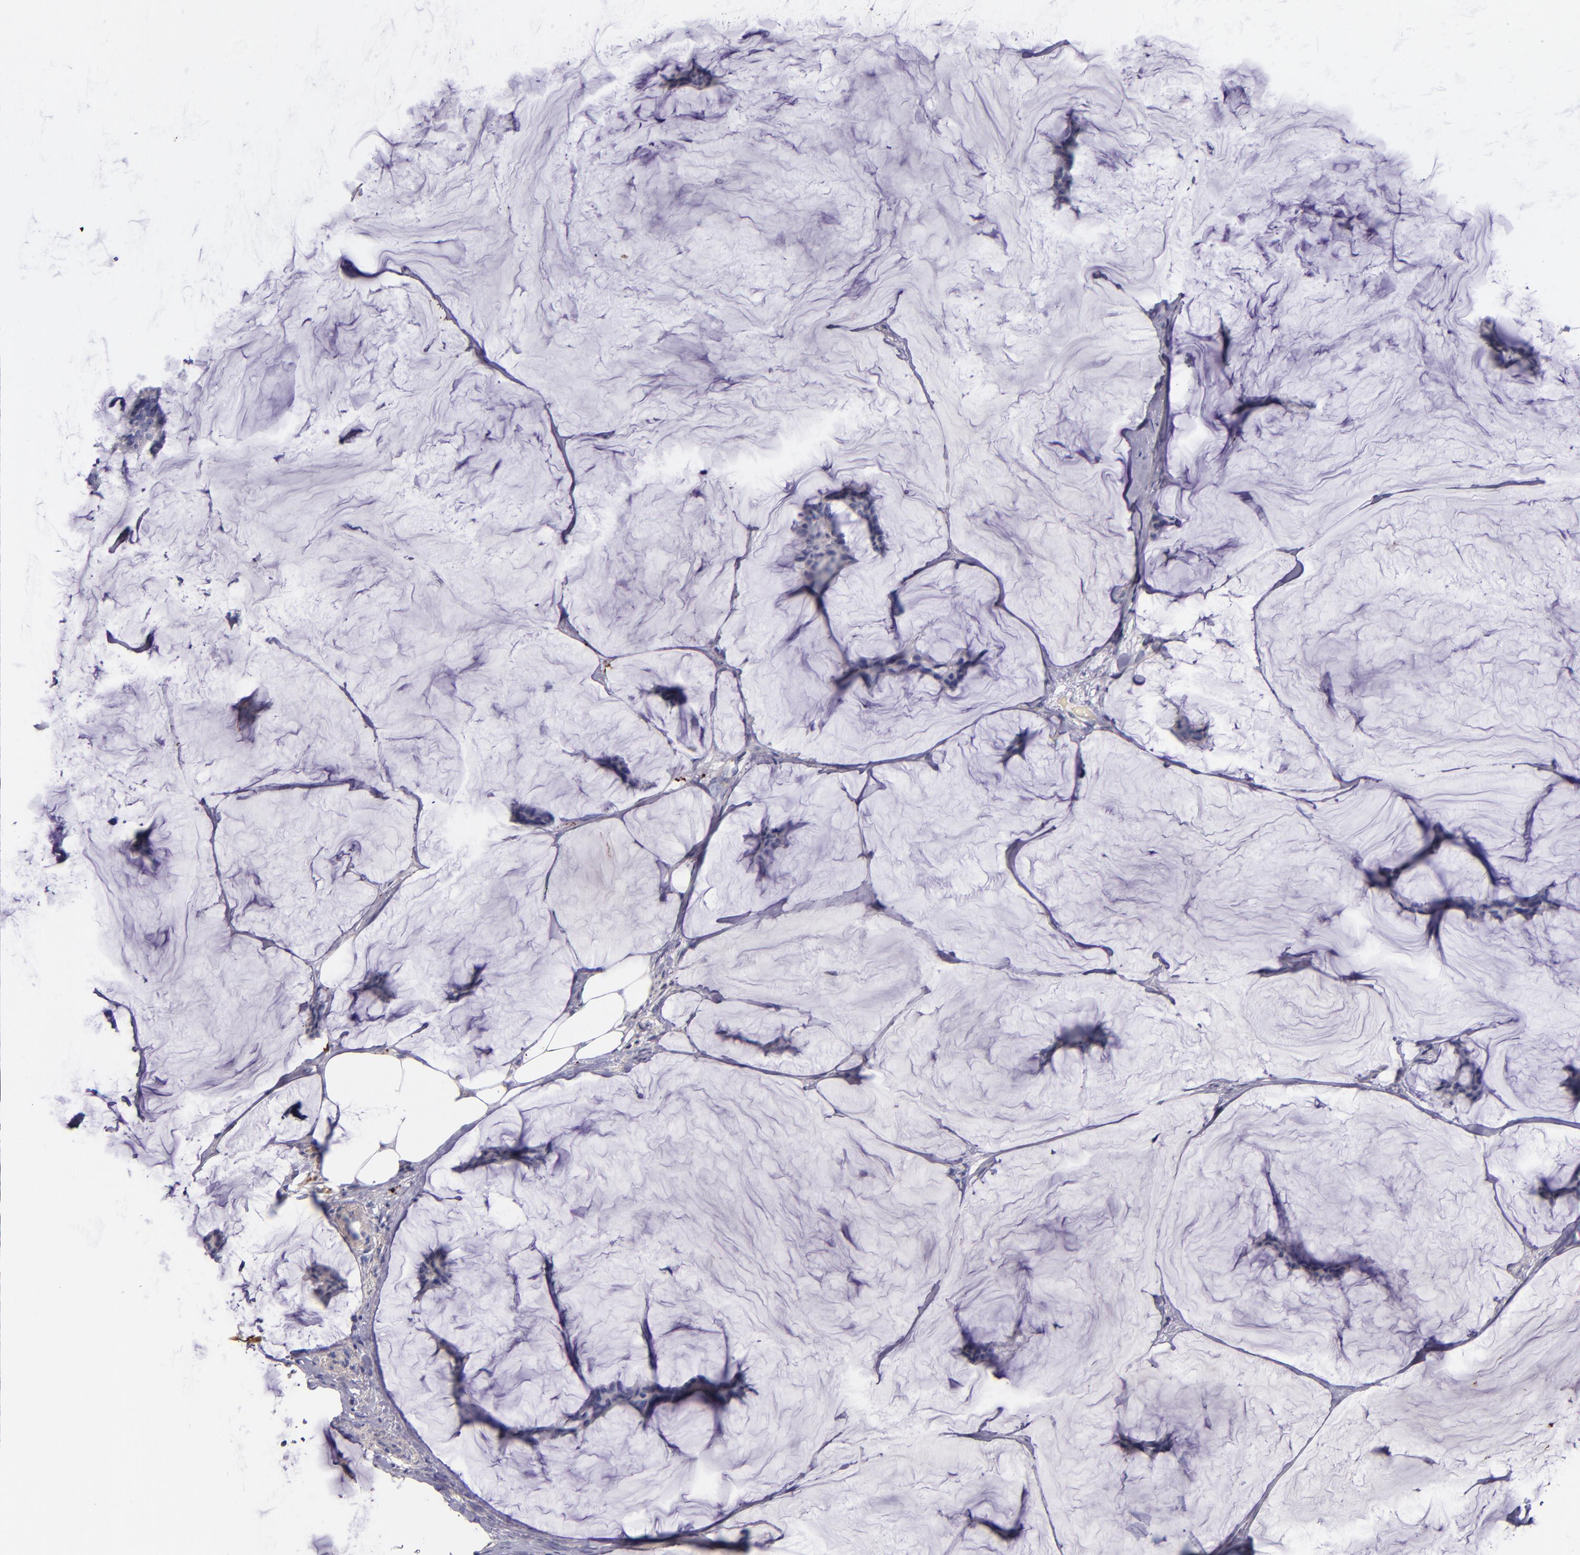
{"staining": {"intensity": "negative", "quantity": "none", "location": "none"}, "tissue": "breast cancer", "cell_type": "Tumor cells", "image_type": "cancer", "snomed": [{"axis": "morphology", "description": "Duct carcinoma"}, {"axis": "topography", "description": "Breast"}], "caption": "Tumor cells show no significant protein staining in breast cancer.", "gene": "KNG1", "patient": {"sex": "female", "age": 93}}